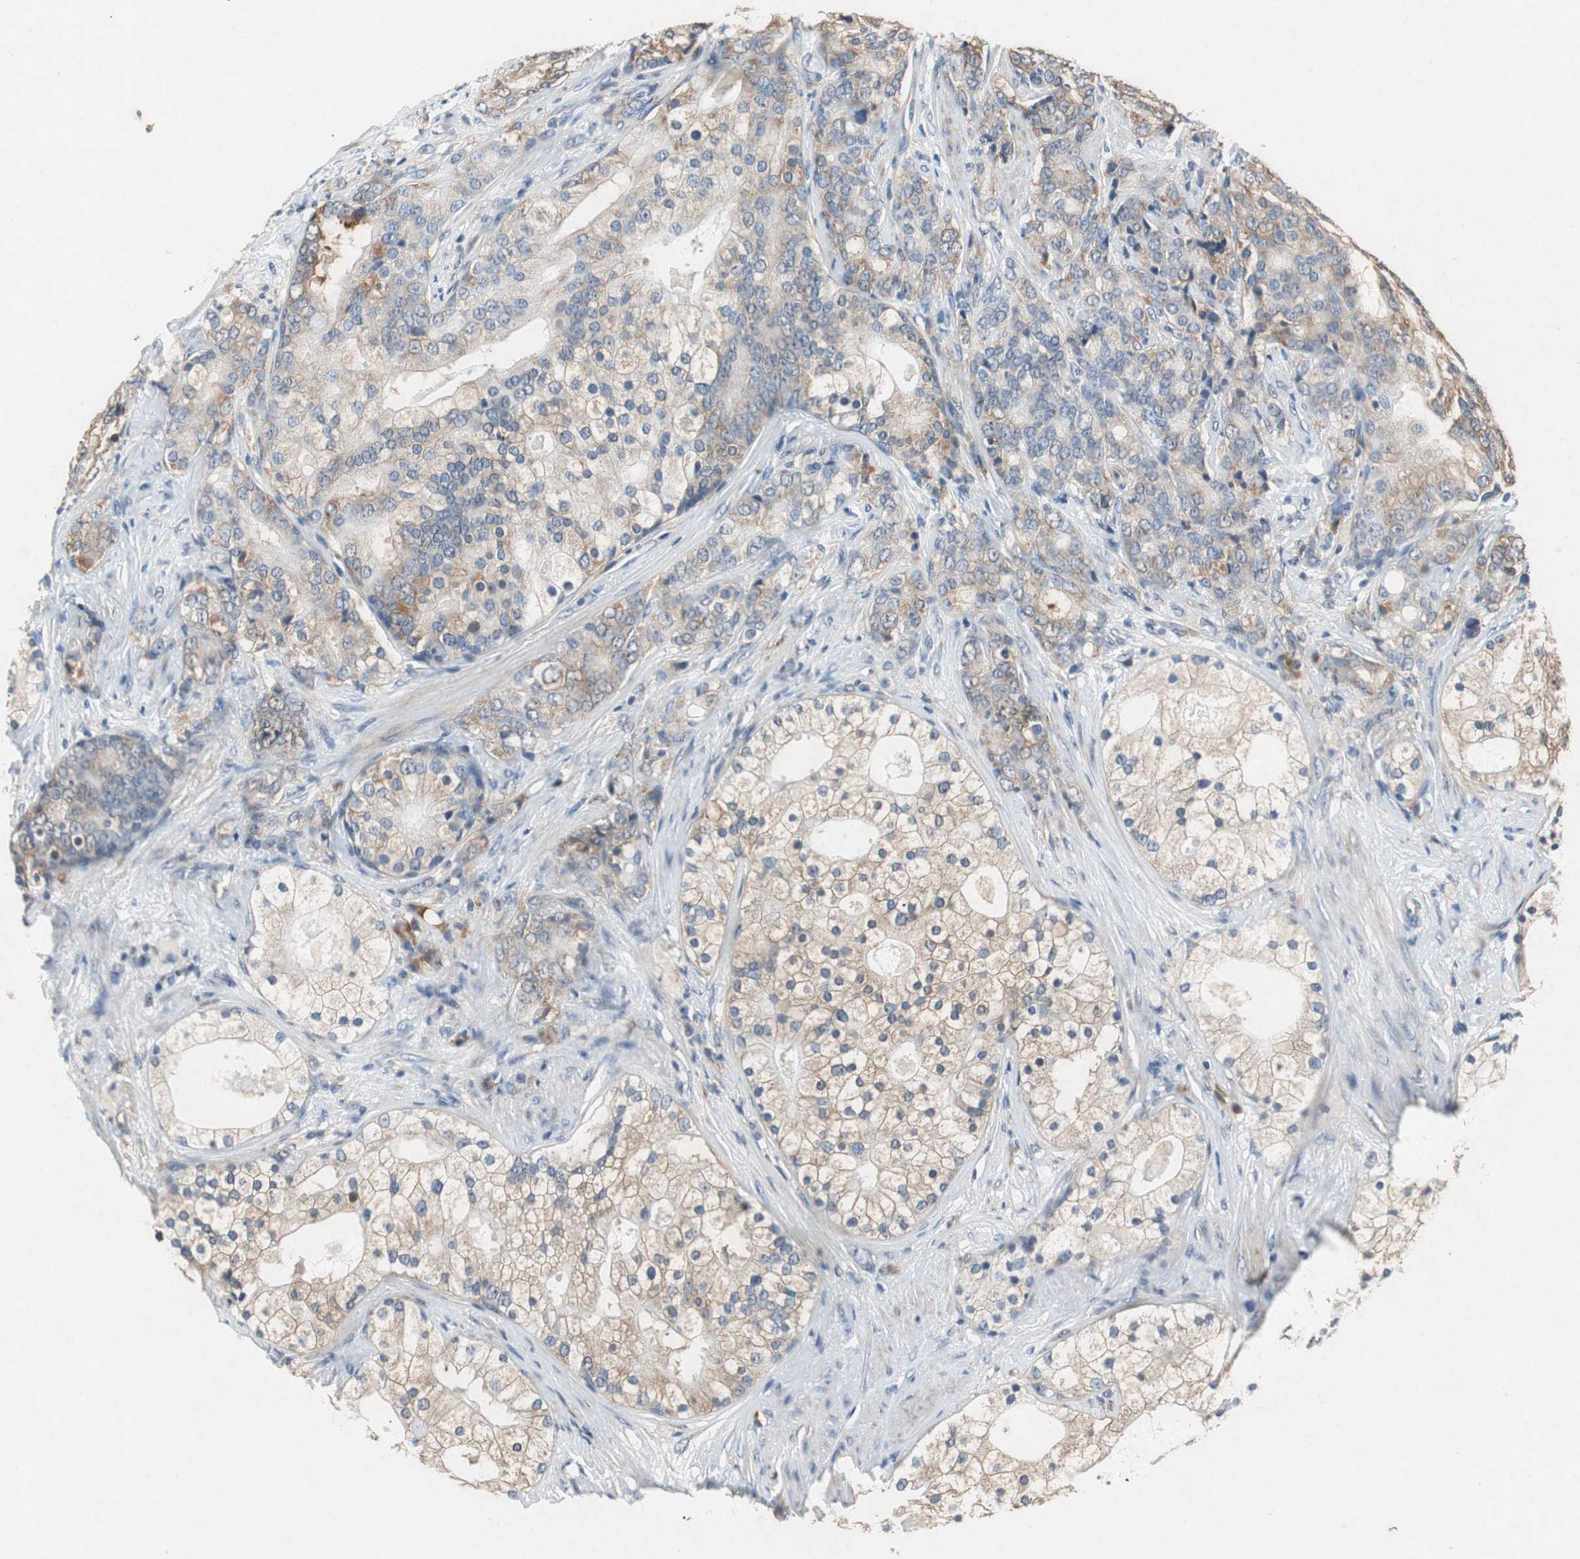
{"staining": {"intensity": "weak", "quantity": ">75%", "location": "cytoplasmic/membranous"}, "tissue": "prostate cancer", "cell_type": "Tumor cells", "image_type": "cancer", "snomed": [{"axis": "morphology", "description": "Adenocarcinoma, Low grade"}, {"axis": "topography", "description": "Prostate"}], "caption": "Protein expression analysis of low-grade adenocarcinoma (prostate) exhibits weak cytoplasmic/membranous positivity in approximately >75% of tumor cells.", "gene": "RPL35", "patient": {"sex": "male", "age": 58}}